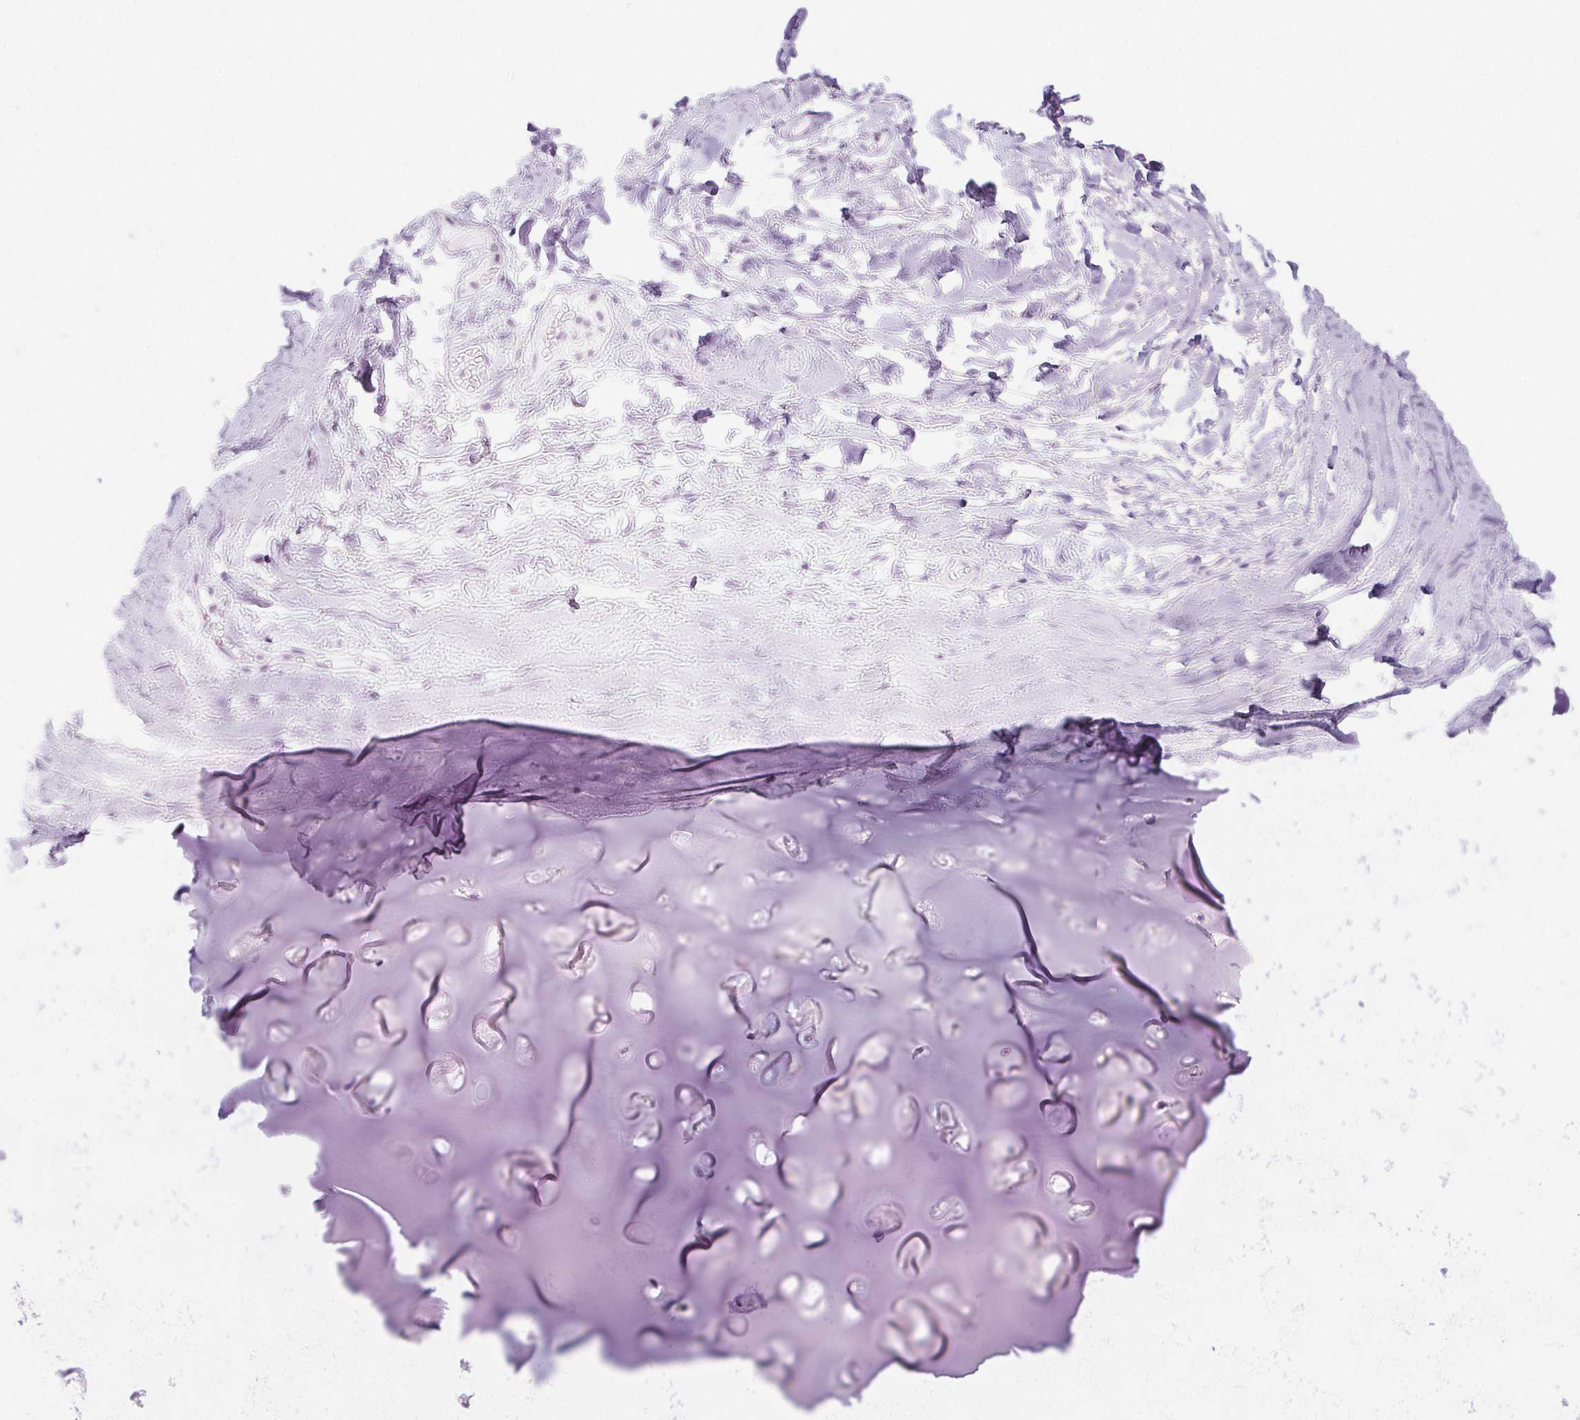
{"staining": {"intensity": "negative", "quantity": "none", "location": "none"}, "tissue": "soft tissue", "cell_type": "Chondrocytes", "image_type": "normal", "snomed": [{"axis": "morphology", "description": "Normal tissue, NOS"}, {"axis": "topography", "description": "Cartilage tissue"}, {"axis": "topography", "description": "Nasopharynx"}, {"axis": "topography", "description": "Thyroid gland"}], "caption": "Immunohistochemistry (IHC) of benign soft tissue demonstrates no positivity in chondrocytes. Brightfield microscopy of immunohistochemistry stained with DAB (3,3'-diaminobenzidine) (brown) and hematoxylin (blue), captured at high magnification.", "gene": "SPRR3", "patient": {"sex": "male", "age": 63}}